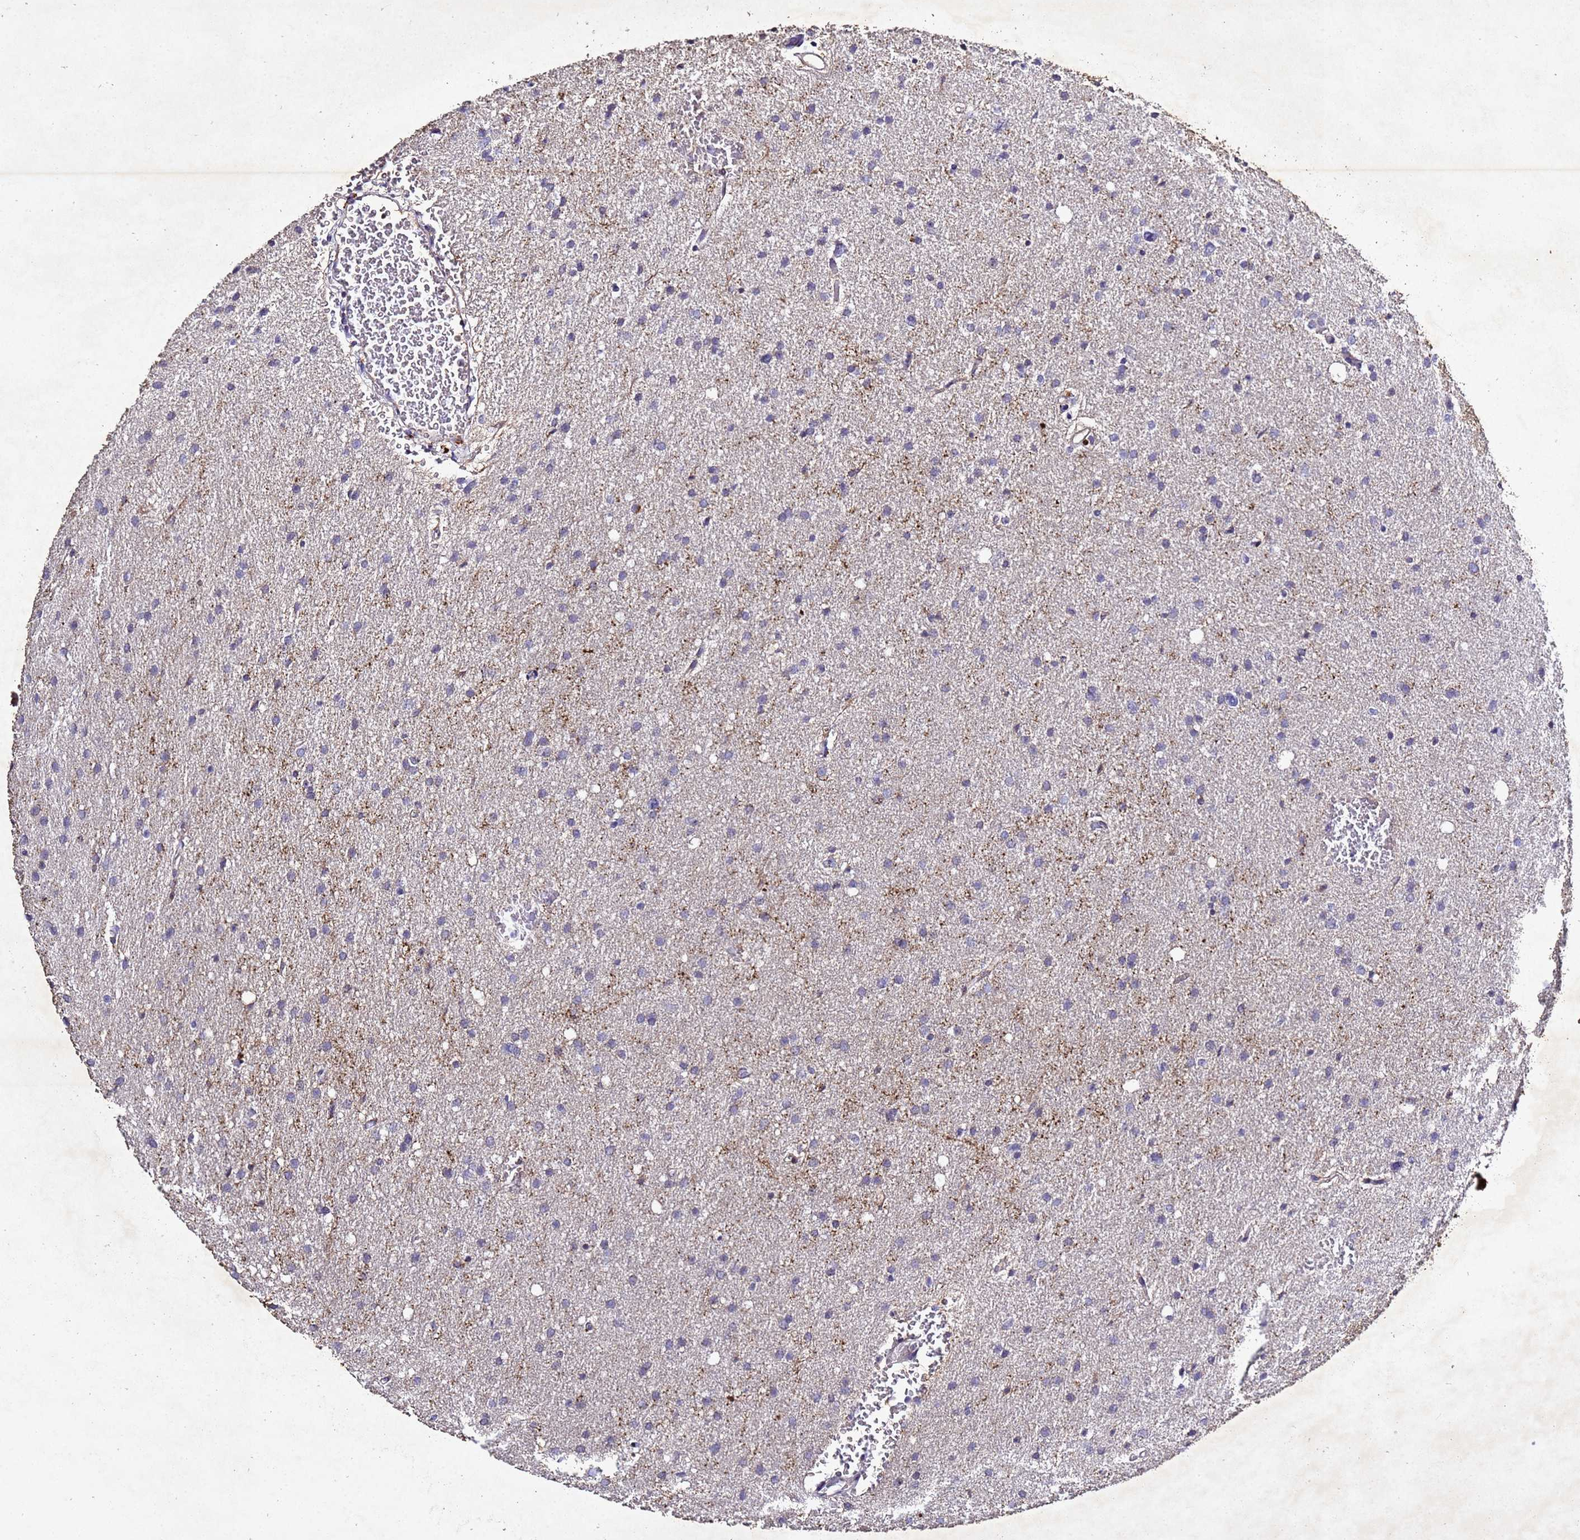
{"staining": {"intensity": "negative", "quantity": "none", "location": "none"}, "tissue": "glioma", "cell_type": "Tumor cells", "image_type": "cancer", "snomed": [{"axis": "morphology", "description": "Glioma, malignant, High grade"}, {"axis": "topography", "description": "Cerebral cortex"}], "caption": "Immunohistochemistry micrograph of human high-grade glioma (malignant) stained for a protein (brown), which demonstrates no expression in tumor cells. The staining is performed using DAB brown chromogen with nuclei counter-stained in using hematoxylin.", "gene": "SV2B", "patient": {"sex": "female", "age": 36}}